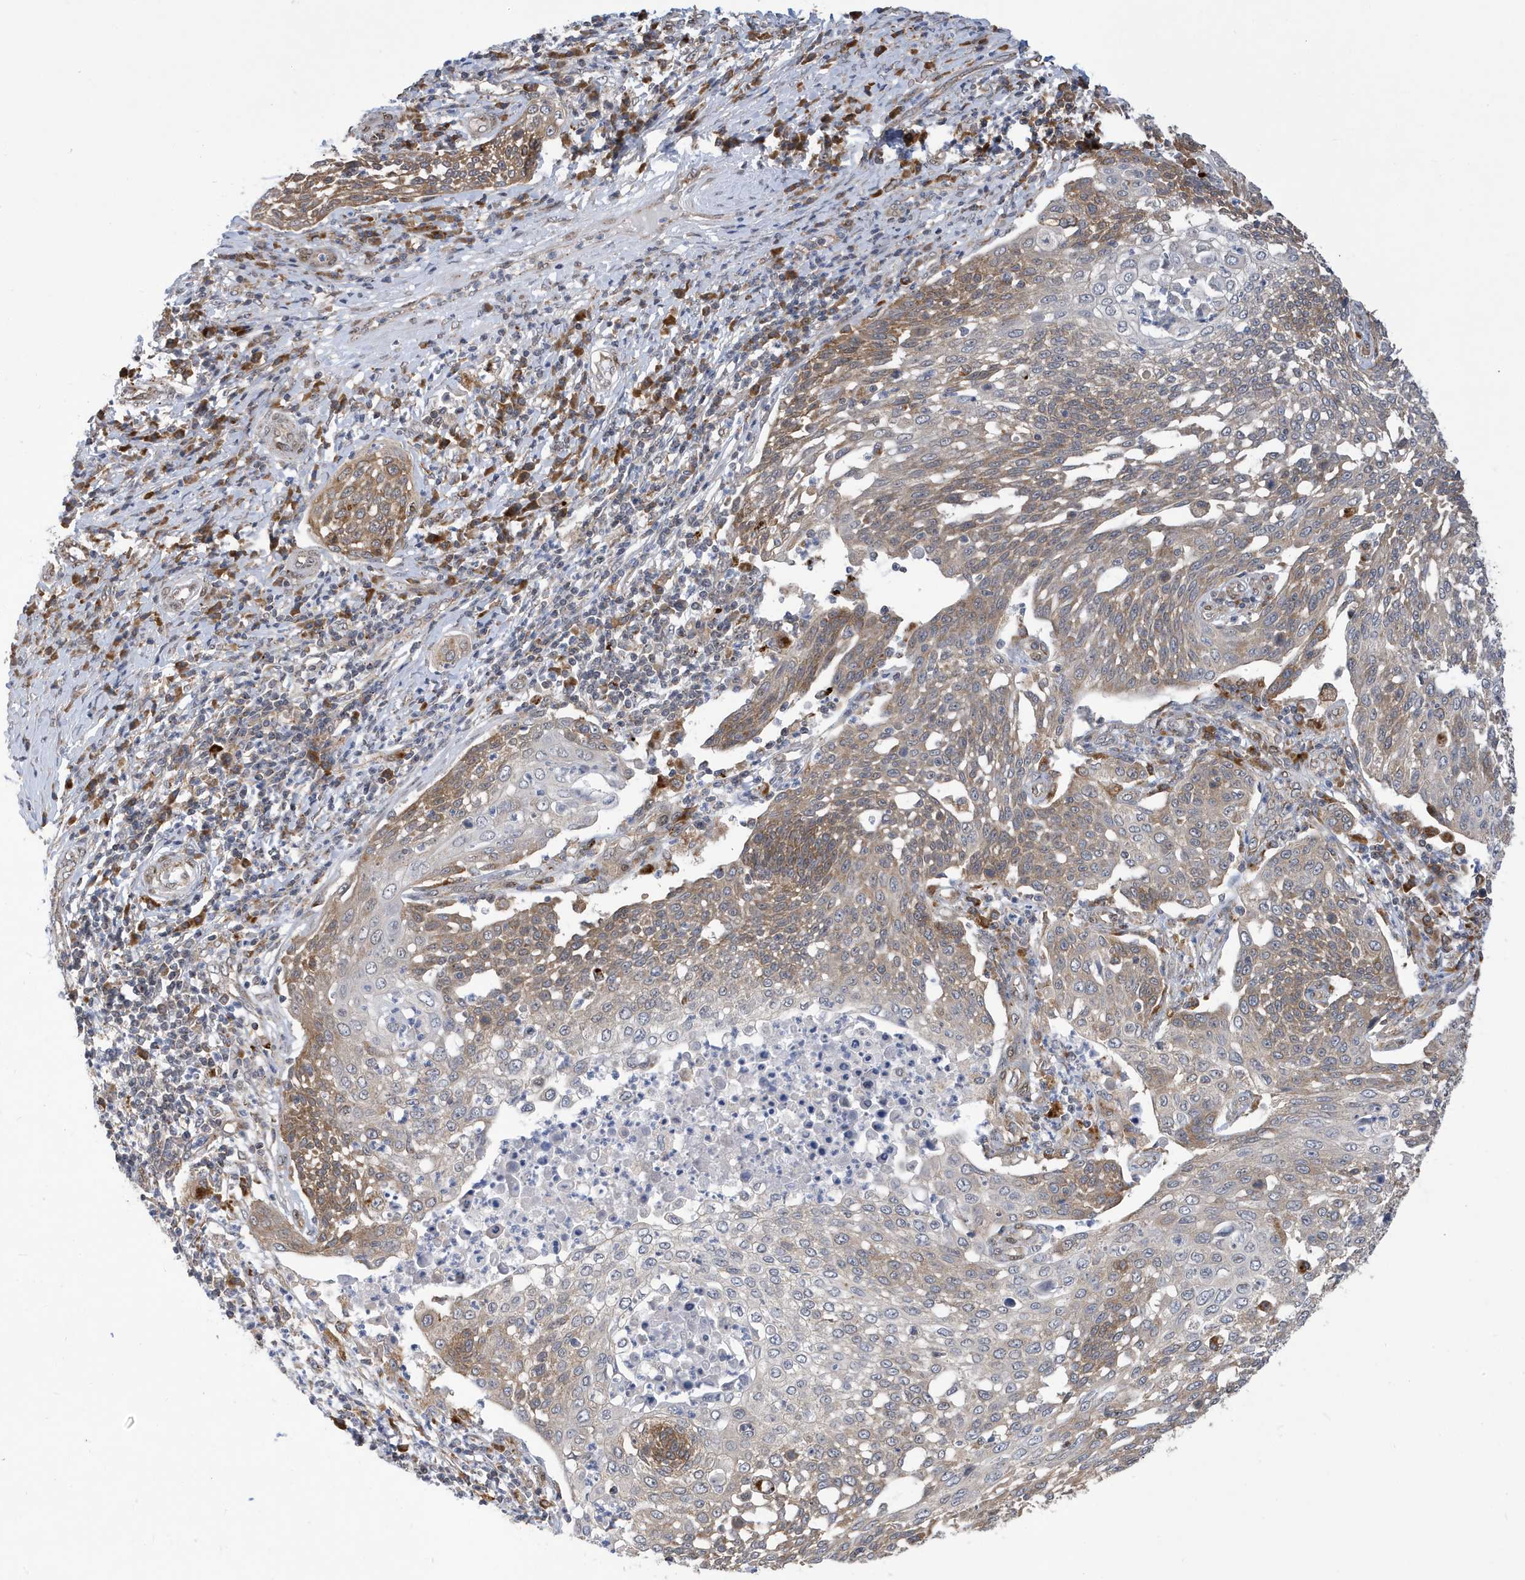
{"staining": {"intensity": "moderate", "quantity": "25%-75%", "location": "cytoplasmic/membranous"}, "tissue": "cervical cancer", "cell_type": "Tumor cells", "image_type": "cancer", "snomed": [{"axis": "morphology", "description": "Squamous cell carcinoma, NOS"}, {"axis": "topography", "description": "Cervix"}], "caption": "Cervical cancer (squamous cell carcinoma) stained for a protein demonstrates moderate cytoplasmic/membranous positivity in tumor cells. The staining was performed using DAB to visualize the protein expression in brown, while the nuclei were stained in blue with hematoxylin (Magnification: 20x).", "gene": "ZNF507", "patient": {"sex": "female", "age": 34}}